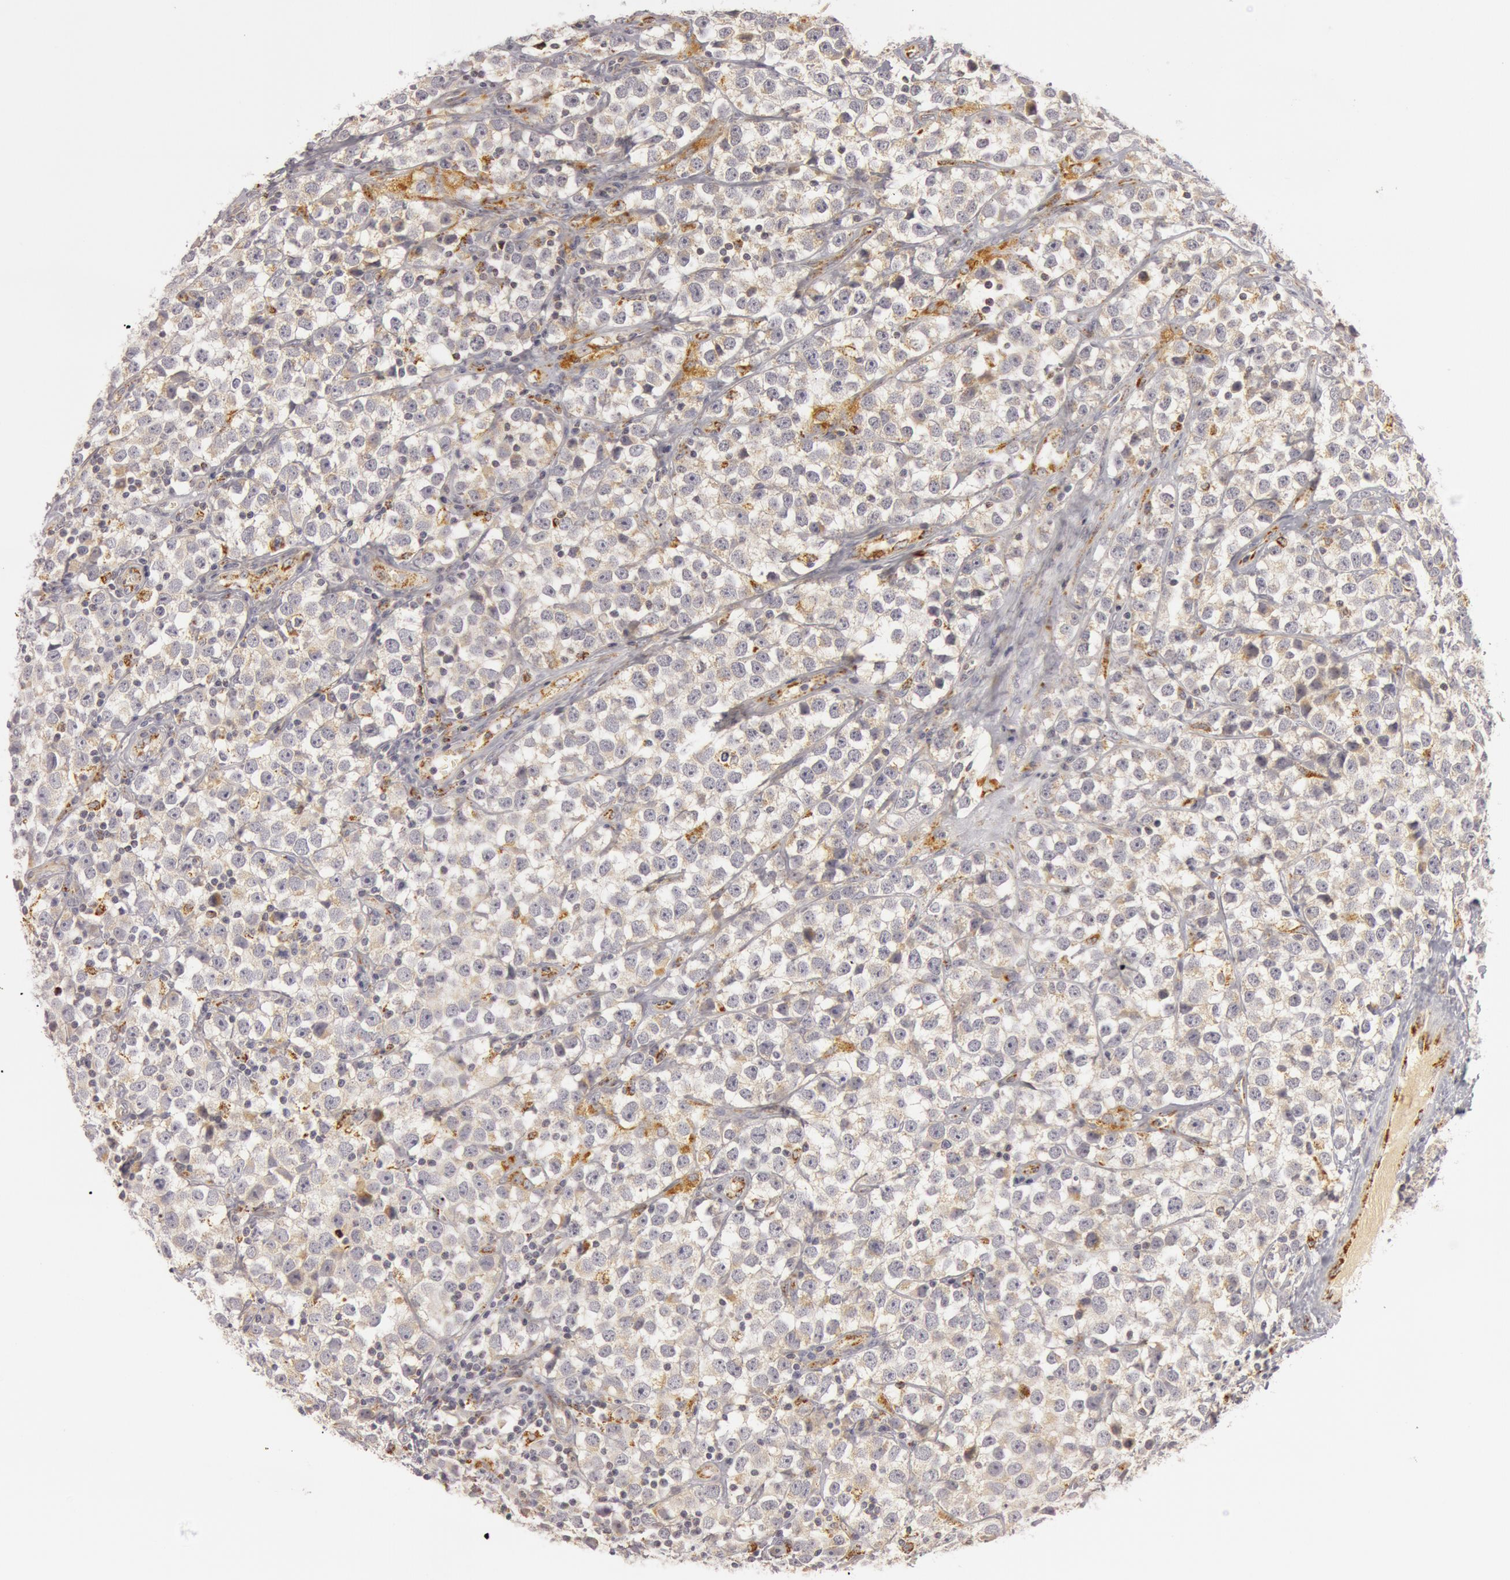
{"staining": {"intensity": "weak", "quantity": ">75%", "location": "cytoplasmic/membranous"}, "tissue": "testis cancer", "cell_type": "Tumor cells", "image_type": "cancer", "snomed": [{"axis": "morphology", "description": "Seminoma, NOS"}, {"axis": "topography", "description": "Testis"}], "caption": "Immunohistochemical staining of seminoma (testis) shows low levels of weak cytoplasmic/membranous staining in about >75% of tumor cells. The staining was performed using DAB to visualize the protein expression in brown, while the nuclei were stained in blue with hematoxylin (Magnification: 20x).", "gene": "C7", "patient": {"sex": "male", "age": 25}}